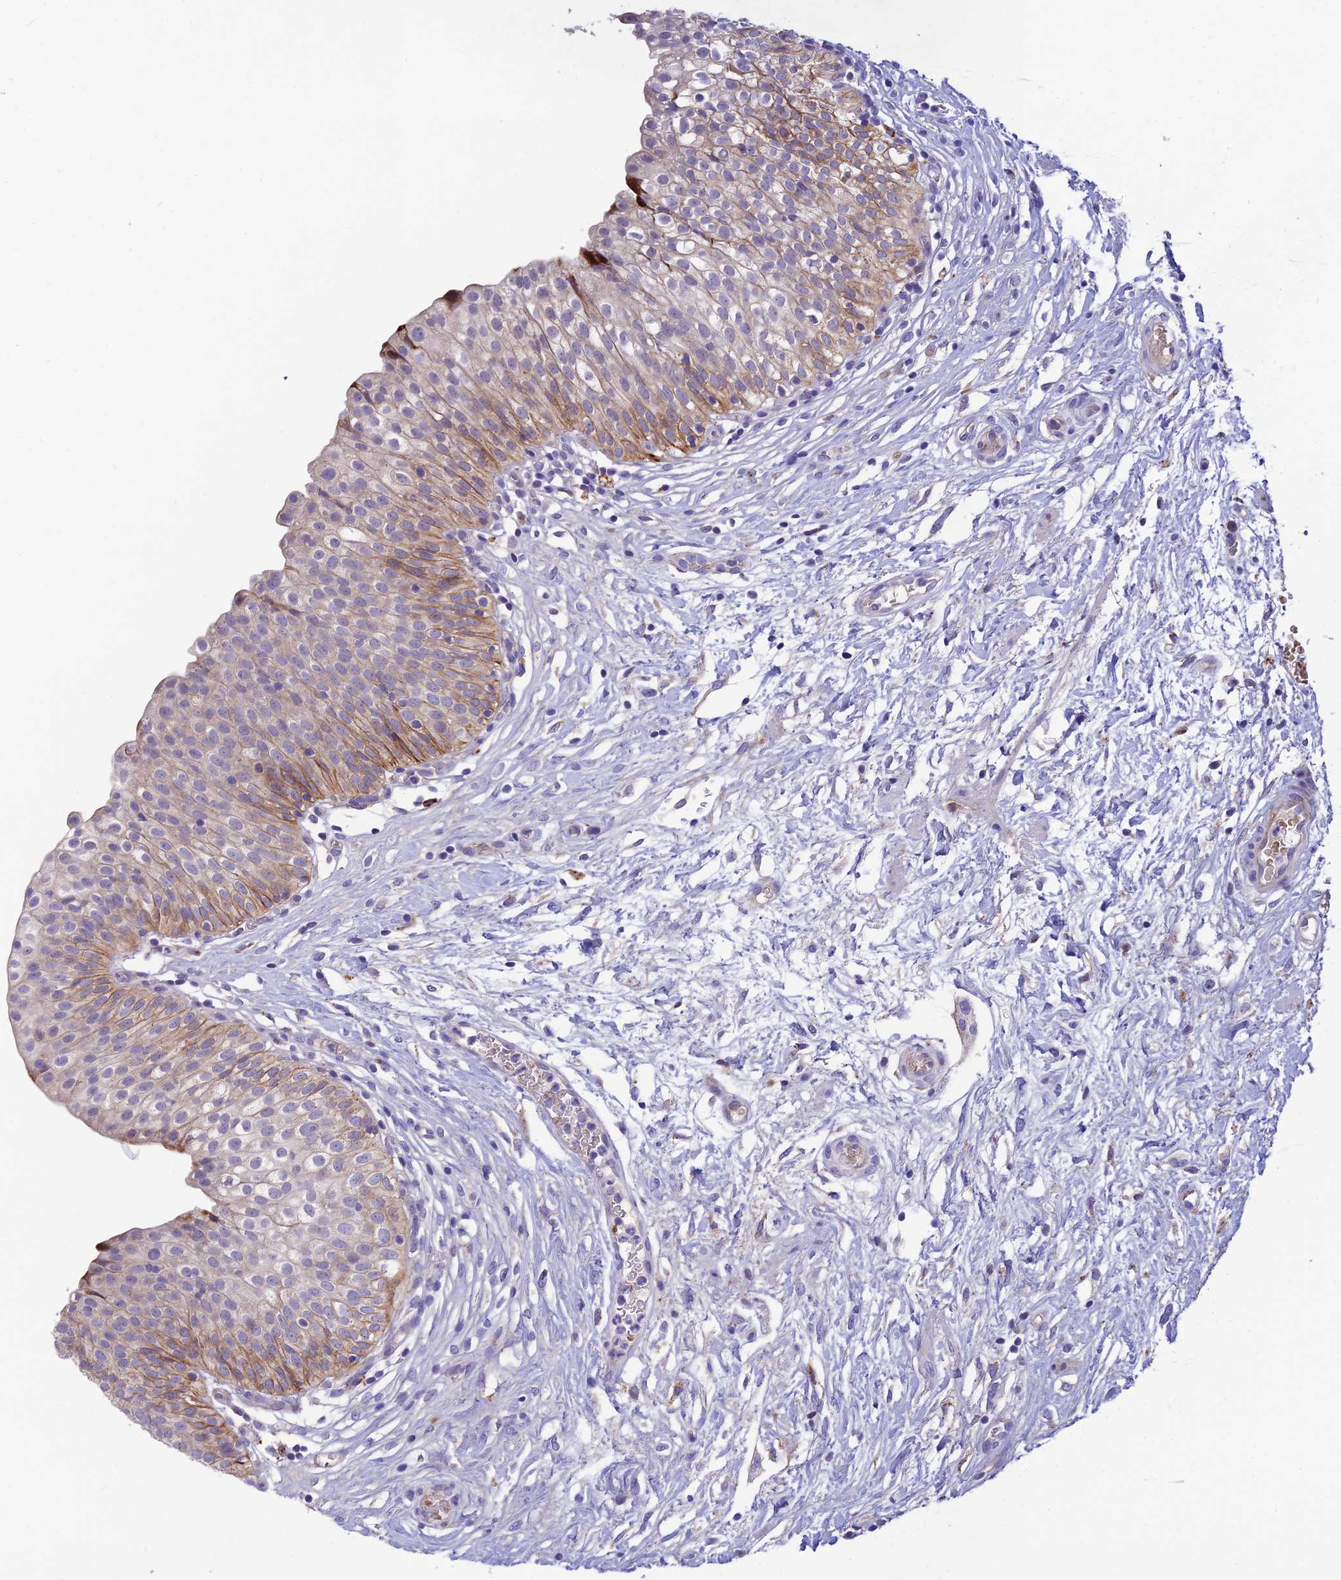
{"staining": {"intensity": "strong", "quantity": "<25%", "location": "cytoplasmic/membranous"}, "tissue": "urinary bladder", "cell_type": "Urothelial cells", "image_type": "normal", "snomed": [{"axis": "morphology", "description": "Normal tissue, NOS"}, {"axis": "topography", "description": "Urinary bladder"}], "caption": "A brown stain labels strong cytoplasmic/membranous staining of a protein in urothelial cells of benign urinary bladder. Nuclei are stained in blue.", "gene": "CCDC157", "patient": {"sex": "male", "age": 55}}